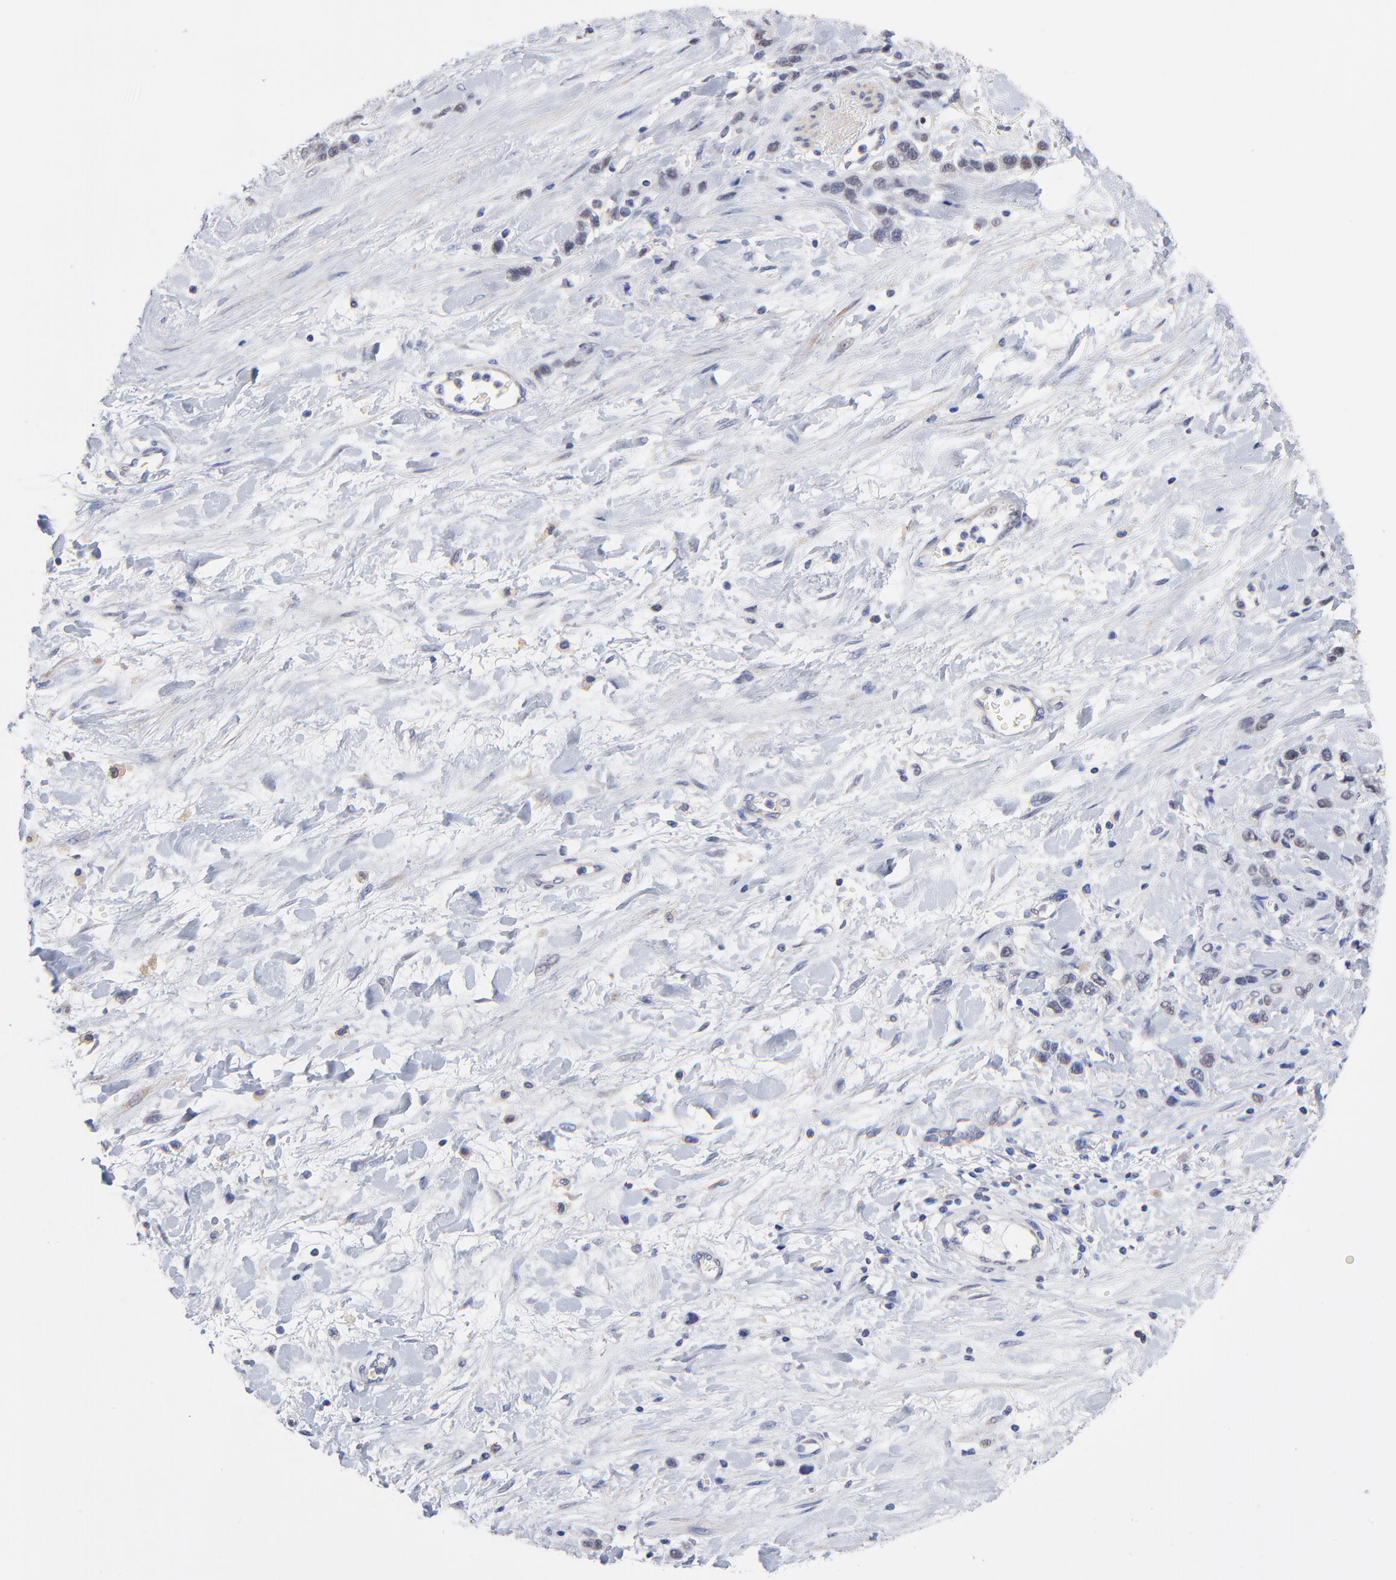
{"staining": {"intensity": "negative", "quantity": "none", "location": "none"}, "tissue": "stomach cancer", "cell_type": "Tumor cells", "image_type": "cancer", "snomed": [{"axis": "morphology", "description": "Normal tissue, NOS"}, {"axis": "morphology", "description": "Adenocarcinoma, NOS"}, {"axis": "morphology", "description": "Adenocarcinoma, High grade"}, {"axis": "topography", "description": "Stomach, upper"}, {"axis": "topography", "description": "Stomach"}], "caption": "The histopathology image displays no staining of tumor cells in adenocarcinoma (high-grade) (stomach). Nuclei are stained in blue.", "gene": "TWNK", "patient": {"sex": "female", "age": 65}}